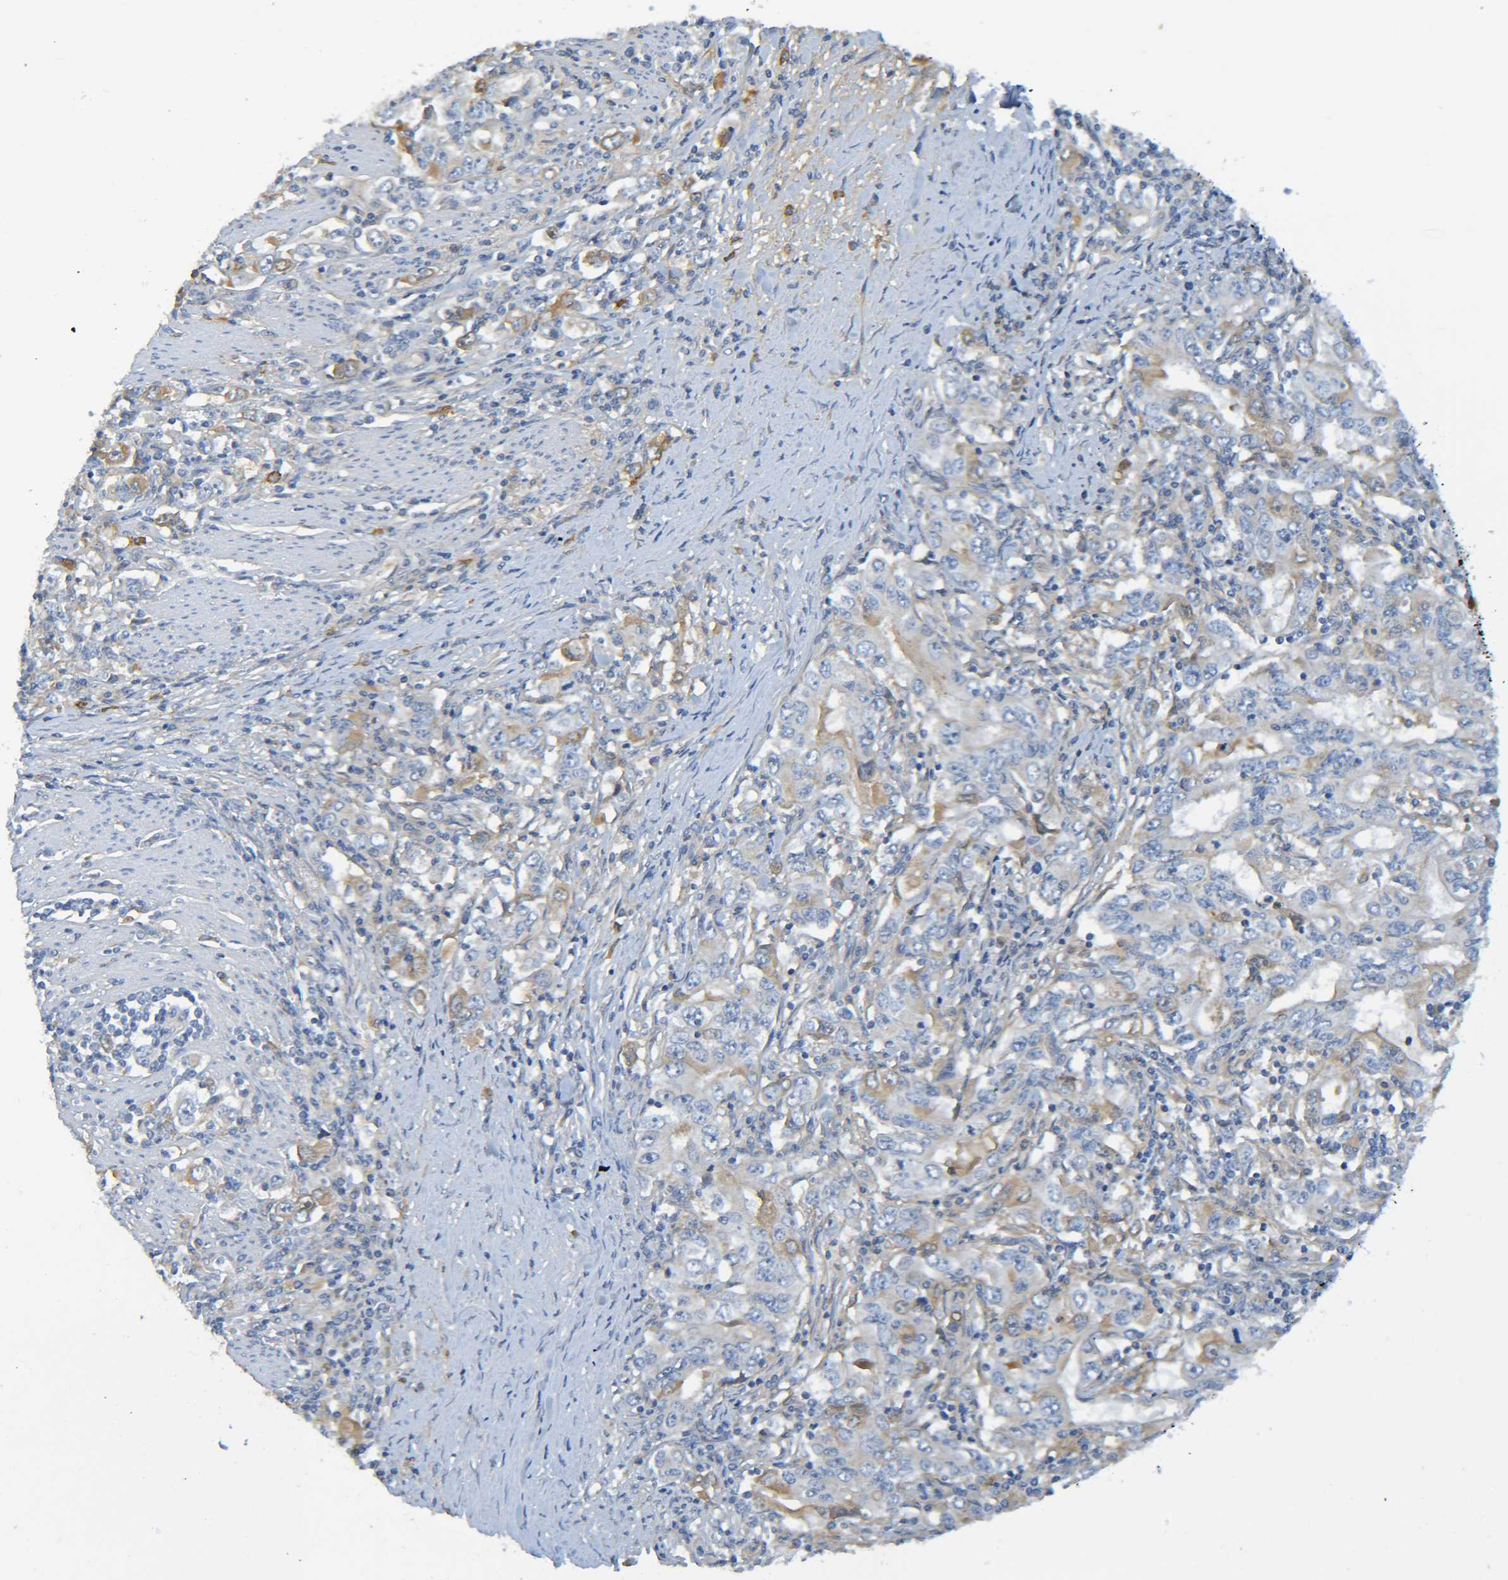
{"staining": {"intensity": "weak", "quantity": "<25%", "location": "cytoplasmic/membranous"}, "tissue": "stomach cancer", "cell_type": "Tumor cells", "image_type": "cancer", "snomed": [{"axis": "morphology", "description": "Adenocarcinoma, NOS"}, {"axis": "topography", "description": "Stomach, lower"}], "caption": "Tumor cells are negative for protein expression in human adenocarcinoma (stomach). (DAB immunohistochemistry (IHC) visualized using brightfield microscopy, high magnification).", "gene": "C1QA", "patient": {"sex": "female", "age": 72}}